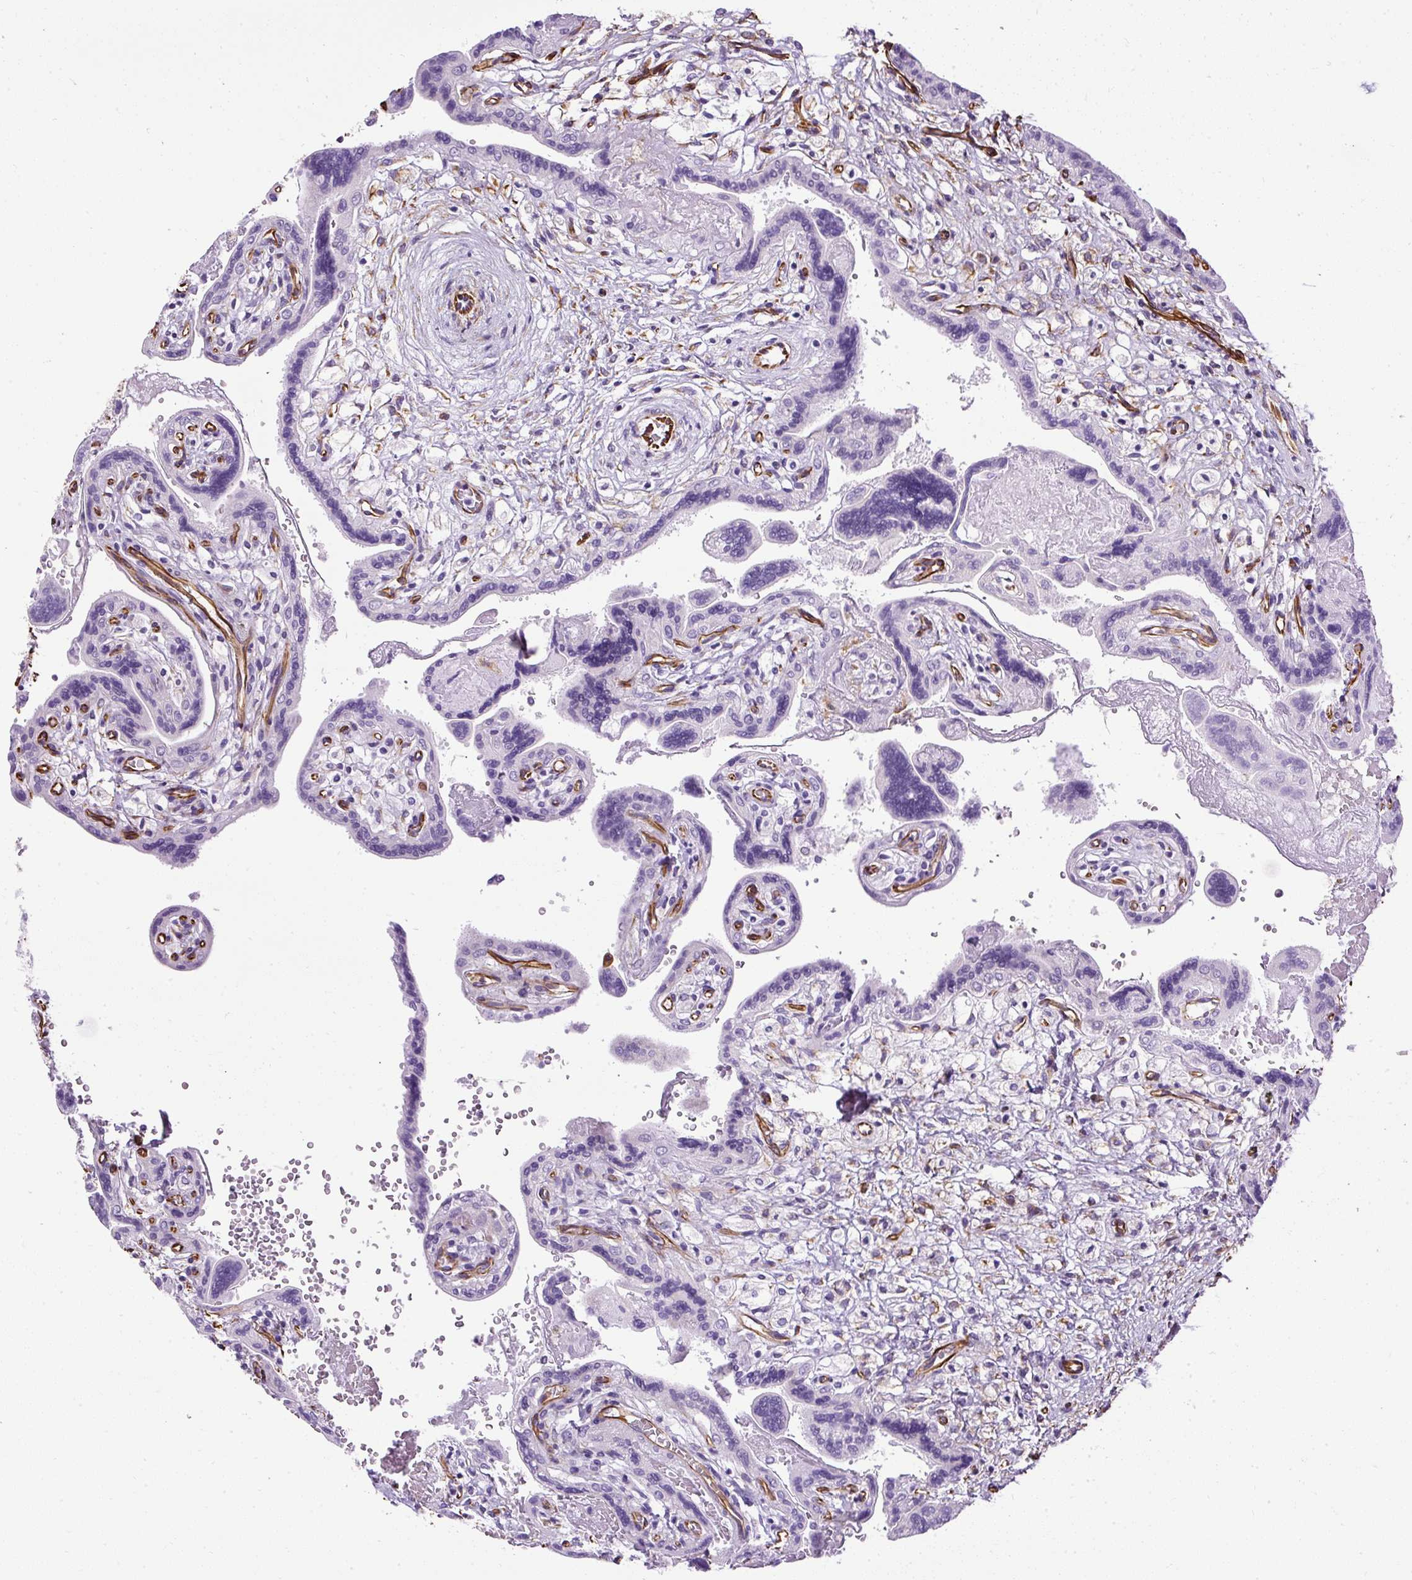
{"staining": {"intensity": "negative", "quantity": "none", "location": "none"}, "tissue": "placenta", "cell_type": "Trophoblastic cells", "image_type": "normal", "snomed": [{"axis": "morphology", "description": "Normal tissue, NOS"}, {"axis": "topography", "description": "Placenta"}], "caption": "A micrograph of placenta stained for a protein displays no brown staining in trophoblastic cells. Brightfield microscopy of IHC stained with DAB (brown) and hematoxylin (blue), captured at high magnification.", "gene": "PLS1", "patient": {"sex": "female", "age": 37}}